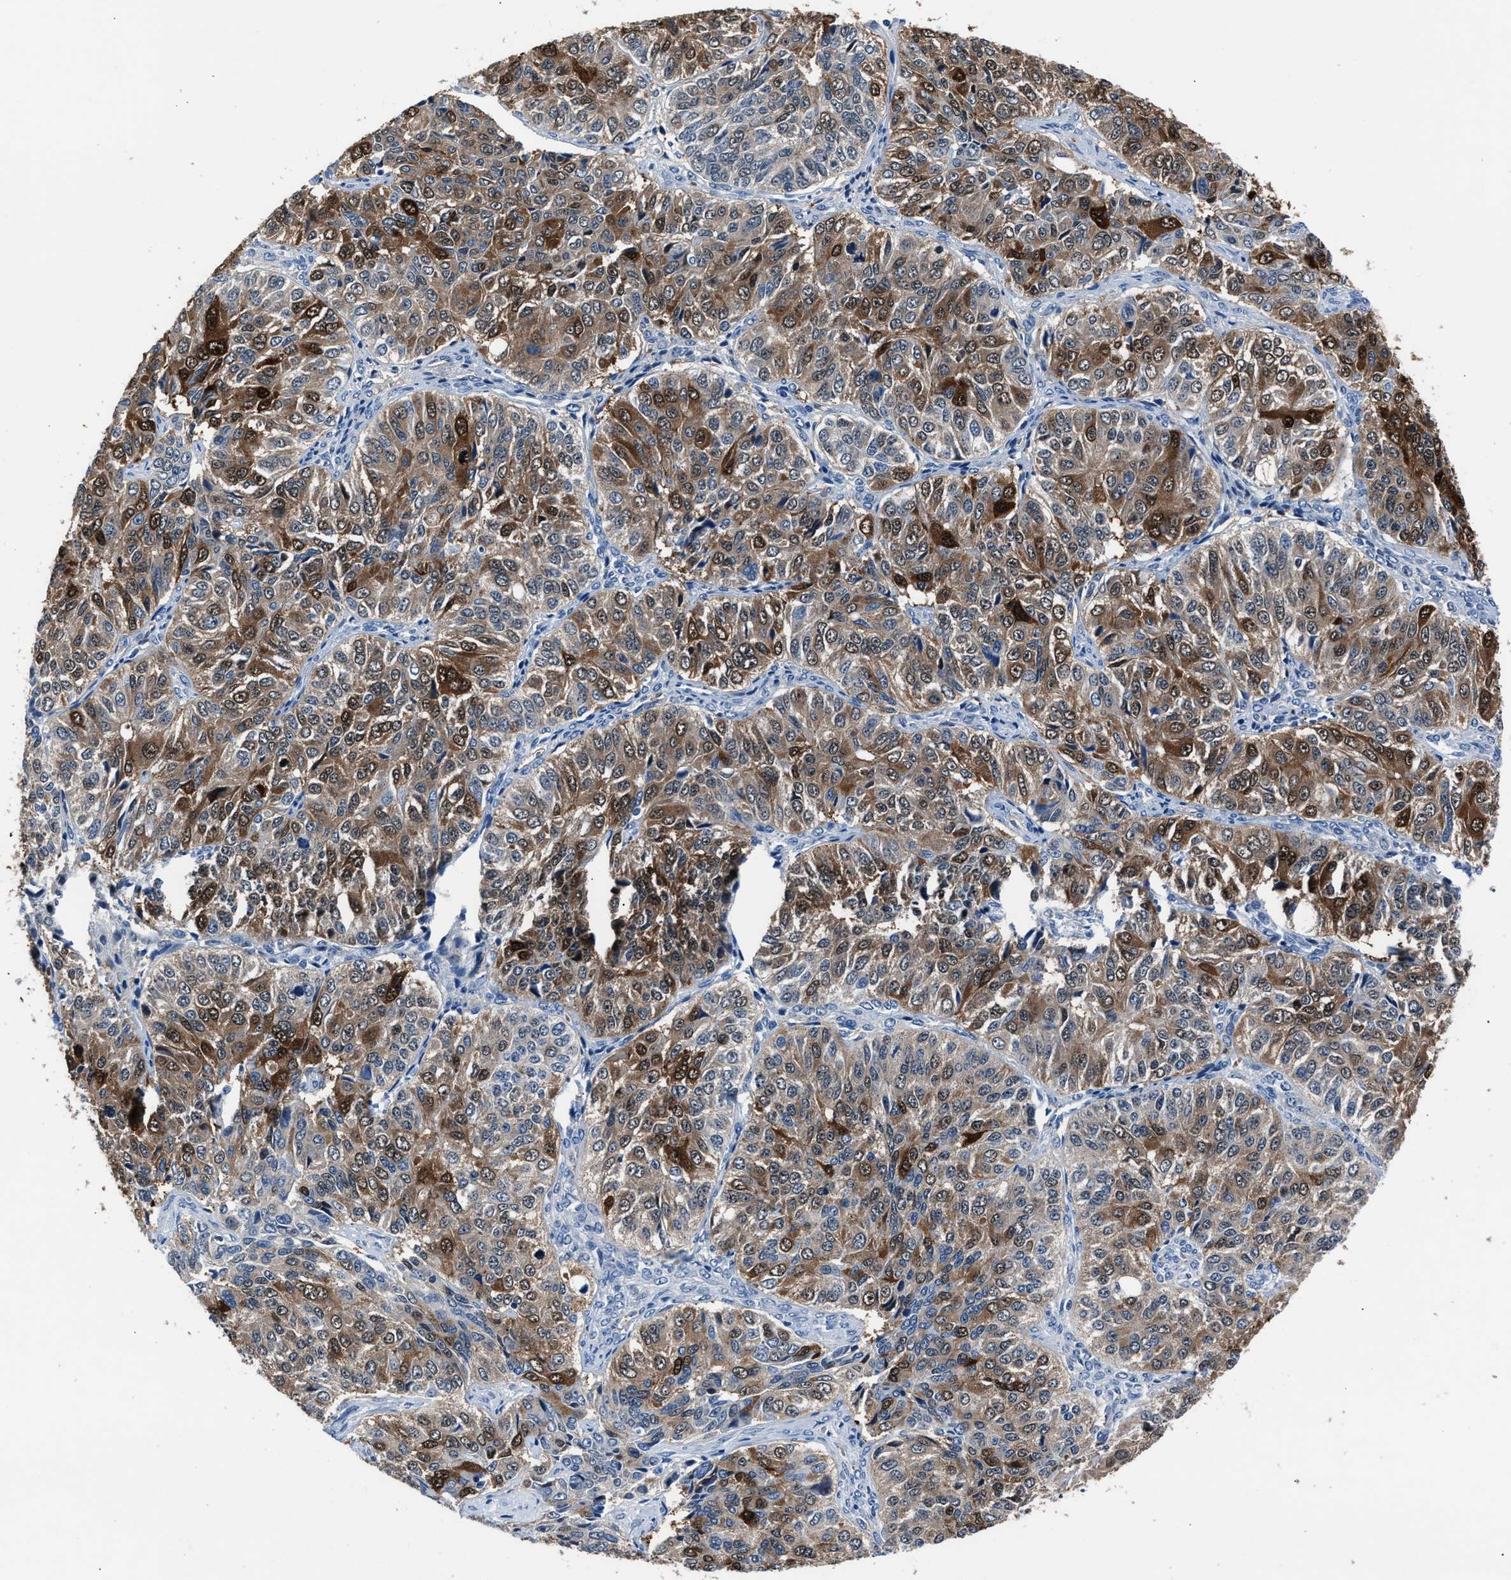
{"staining": {"intensity": "strong", "quantity": "<25%", "location": "cytoplasmic/membranous,nuclear"}, "tissue": "ovarian cancer", "cell_type": "Tumor cells", "image_type": "cancer", "snomed": [{"axis": "morphology", "description": "Carcinoma, endometroid"}, {"axis": "topography", "description": "Ovary"}], "caption": "Ovarian cancer stained with immunohistochemistry (IHC) reveals strong cytoplasmic/membranous and nuclear expression in about <25% of tumor cells.", "gene": "PPA1", "patient": {"sex": "female", "age": 51}}